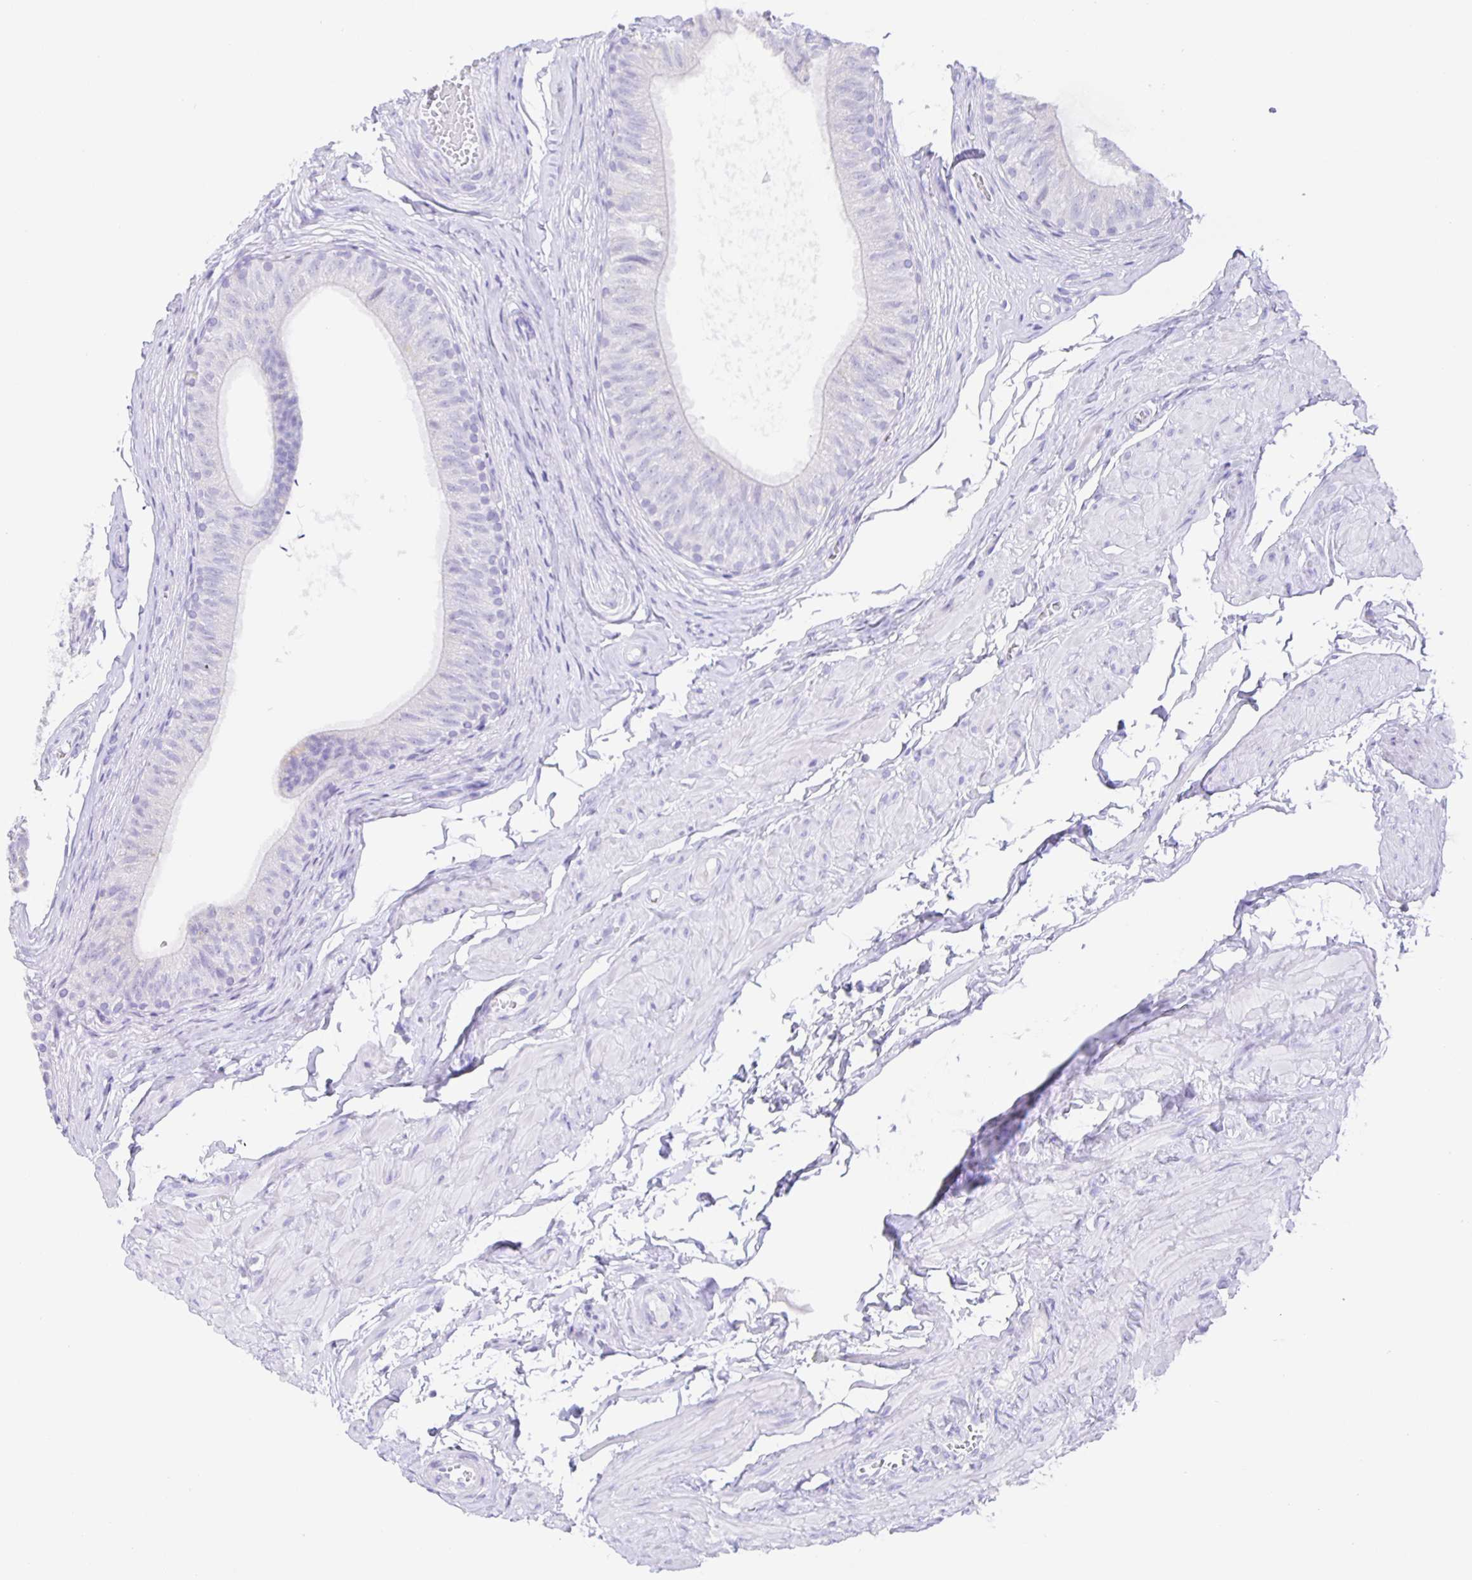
{"staining": {"intensity": "negative", "quantity": "none", "location": "none"}, "tissue": "epididymis", "cell_type": "Glandular cells", "image_type": "normal", "snomed": [{"axis": "morphology", "description": "Normal tissue, NOS"}, {"axis": "topography", "description": "Epididymis, spermatic cord, NOS"}, {"axis": "topography", "description": "Epididymis"}, {"axis": "topography", "description": "Peripheral nerve tissue"}], "caption": "Immunohistochemistry of benign epididymis demonstrates no staining in glandular cells. Brightfield microscopy of immunohistochemistry (IHC) stained with DAB (brown) and hematoxylin (blue), captured at high magnification.", "gene": "GUCA2A", "patient": {"sex": "male", "age": 29}}